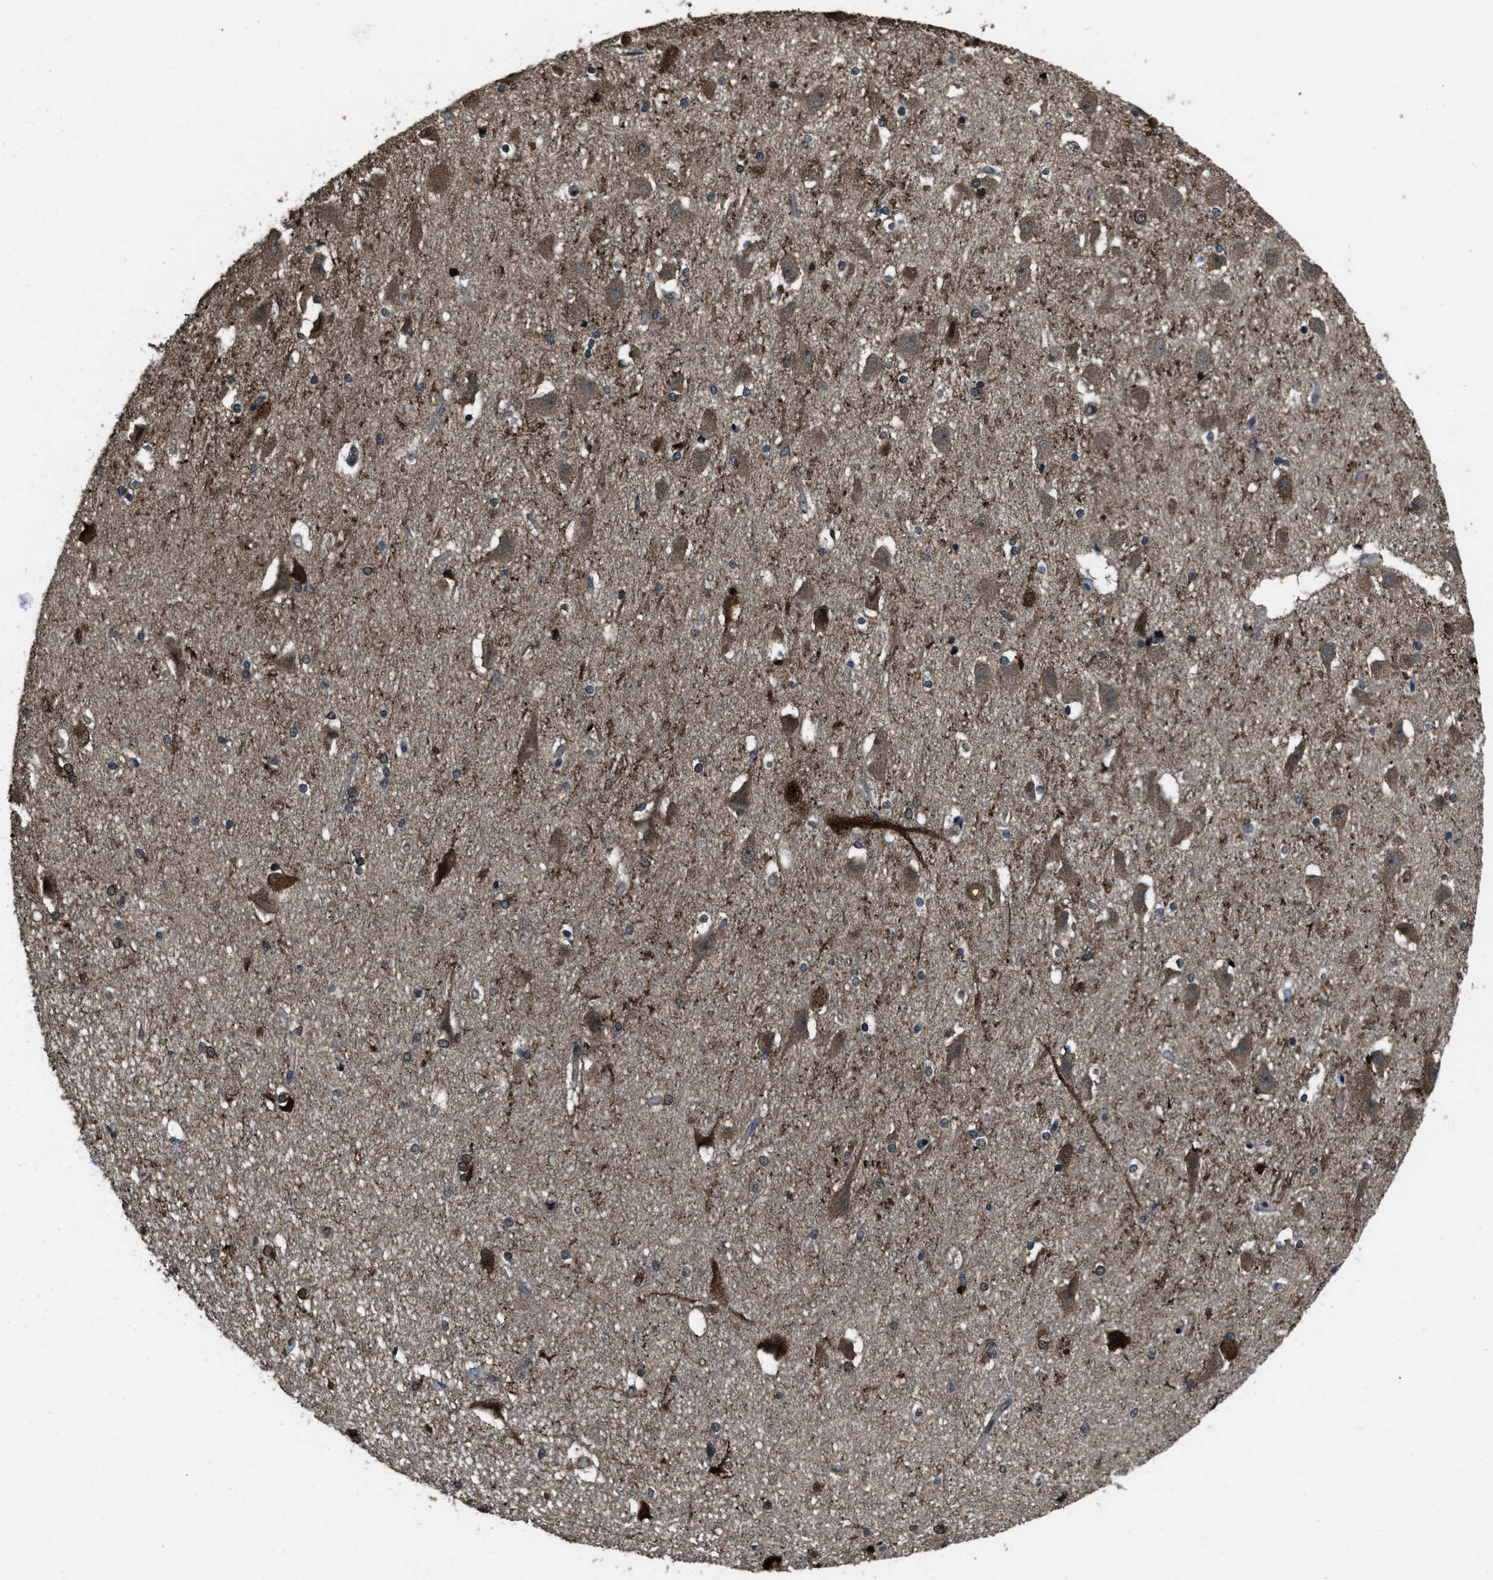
{"staining": {"intensity": "moderate", "quantity": "25%-75%", "location": "cytoplasmic/membranous"}, "tissue": "hippocampus", "cell_type": "Glial cells", "image_type": "normal", "snomed": [{"axis": "morphology", "description": "Normal tissue, NOS"}, {"axis": "topography", "description": "Hippocampus"}], "caption": "The micrograph displays immunohistochemical staining of normal hippocampus. There is moderate cytoplasmic/membranous expression is identified in approximately 25%-75% of glial cells.", "gene": "TRIM4", "patient": {"sex": "female", "age": 19}}